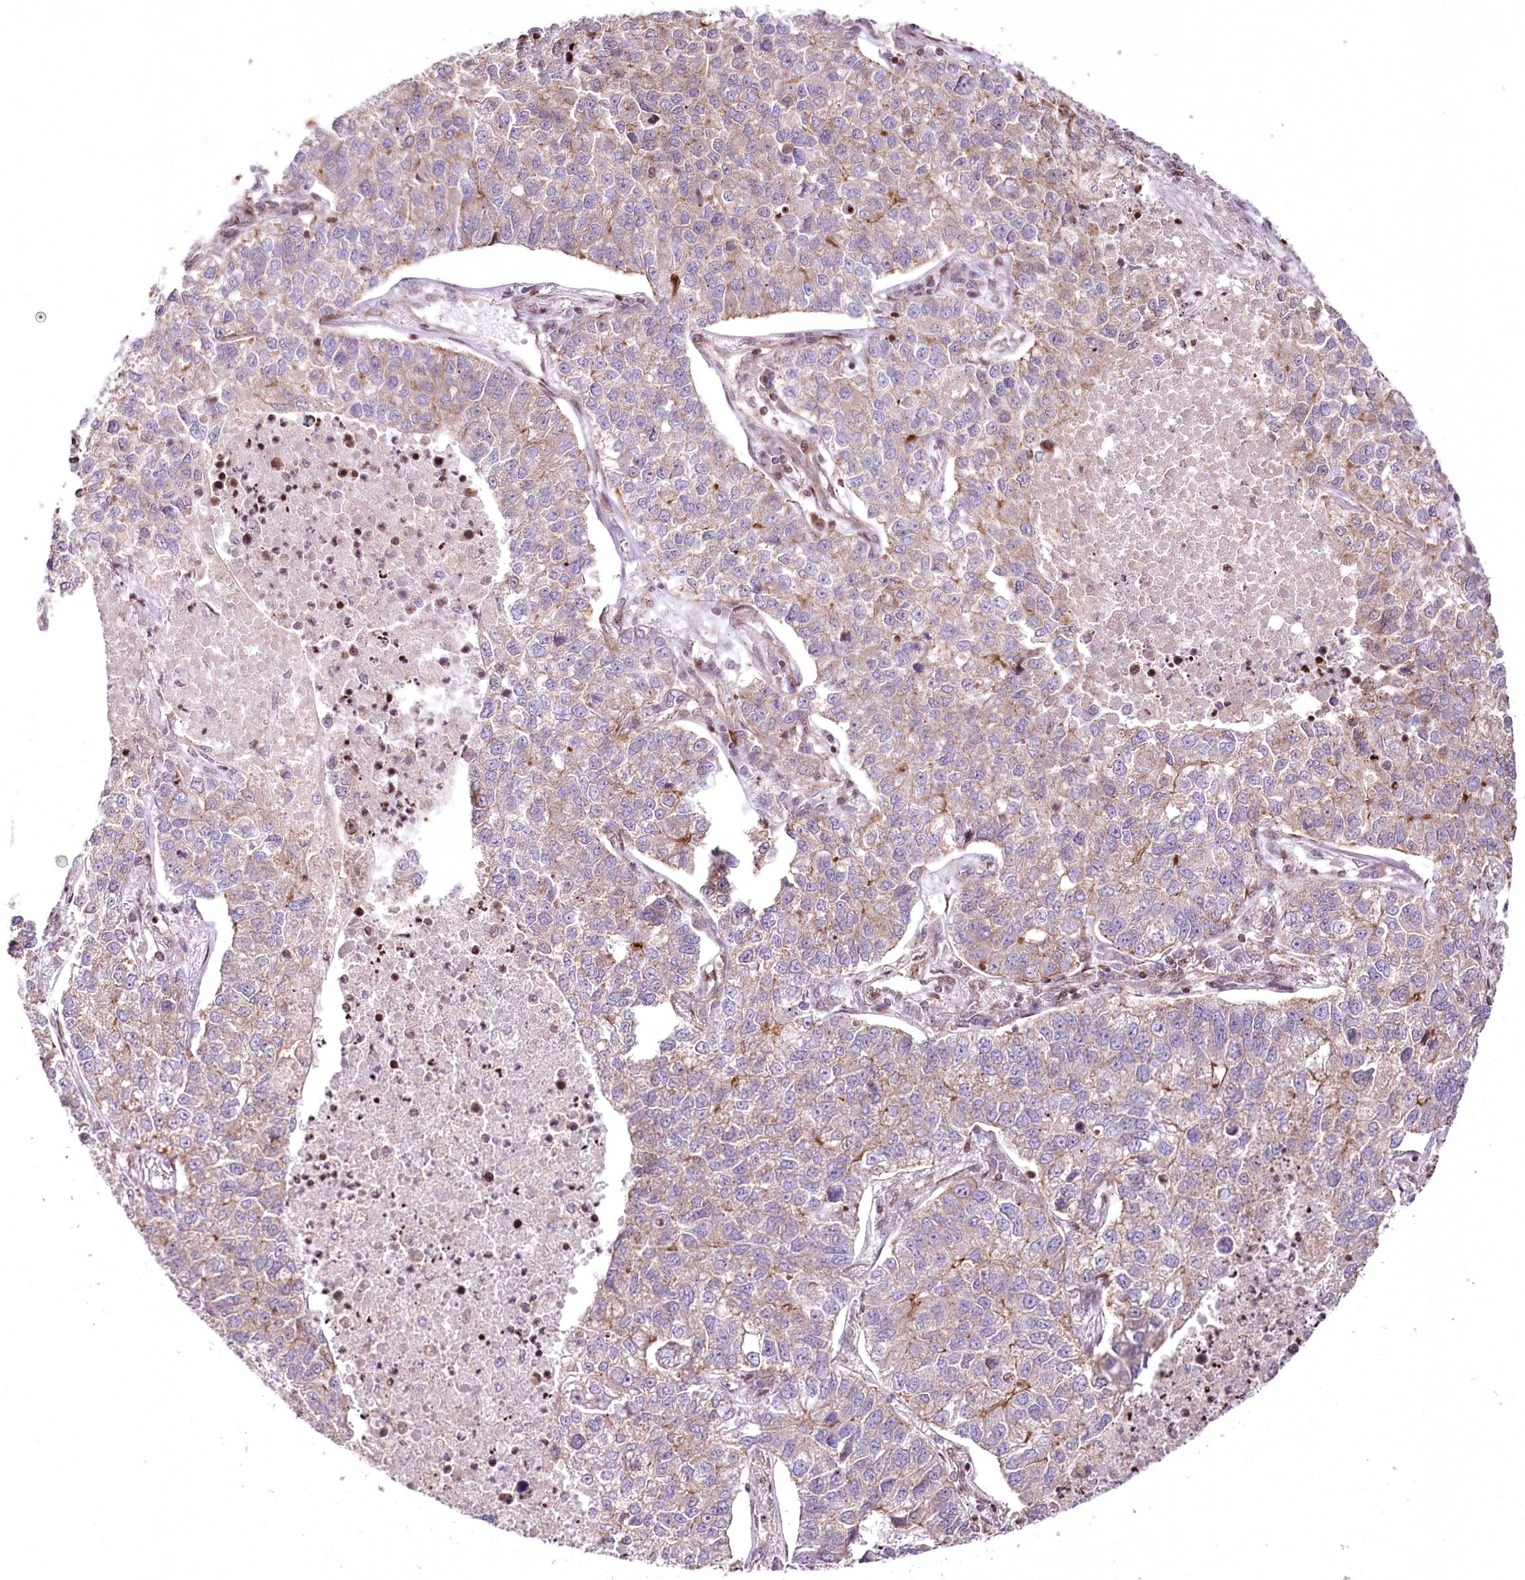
{"staining": {"intensity": "moderate", "quantity": "<25%", "location": "cytoplasmic/membranous"}, "tissue": "lung cancer", "cell_type": "Tumor cells", "image_type": "cancer", "snomed": [{"axis": "morphology", "description": "Adenocarcinoma, NOS"}, {"axis": "topography", "description": "Lung"}], "caption": "The image exhibits staining of lung cancer, revealing moderate cytoplasmic/membranous protein staining (brown color) within tumor cells. Nuclei are stained in blue.", "gene": "ZFYVE27", "patient": {"sex": "male", "age": 49}}